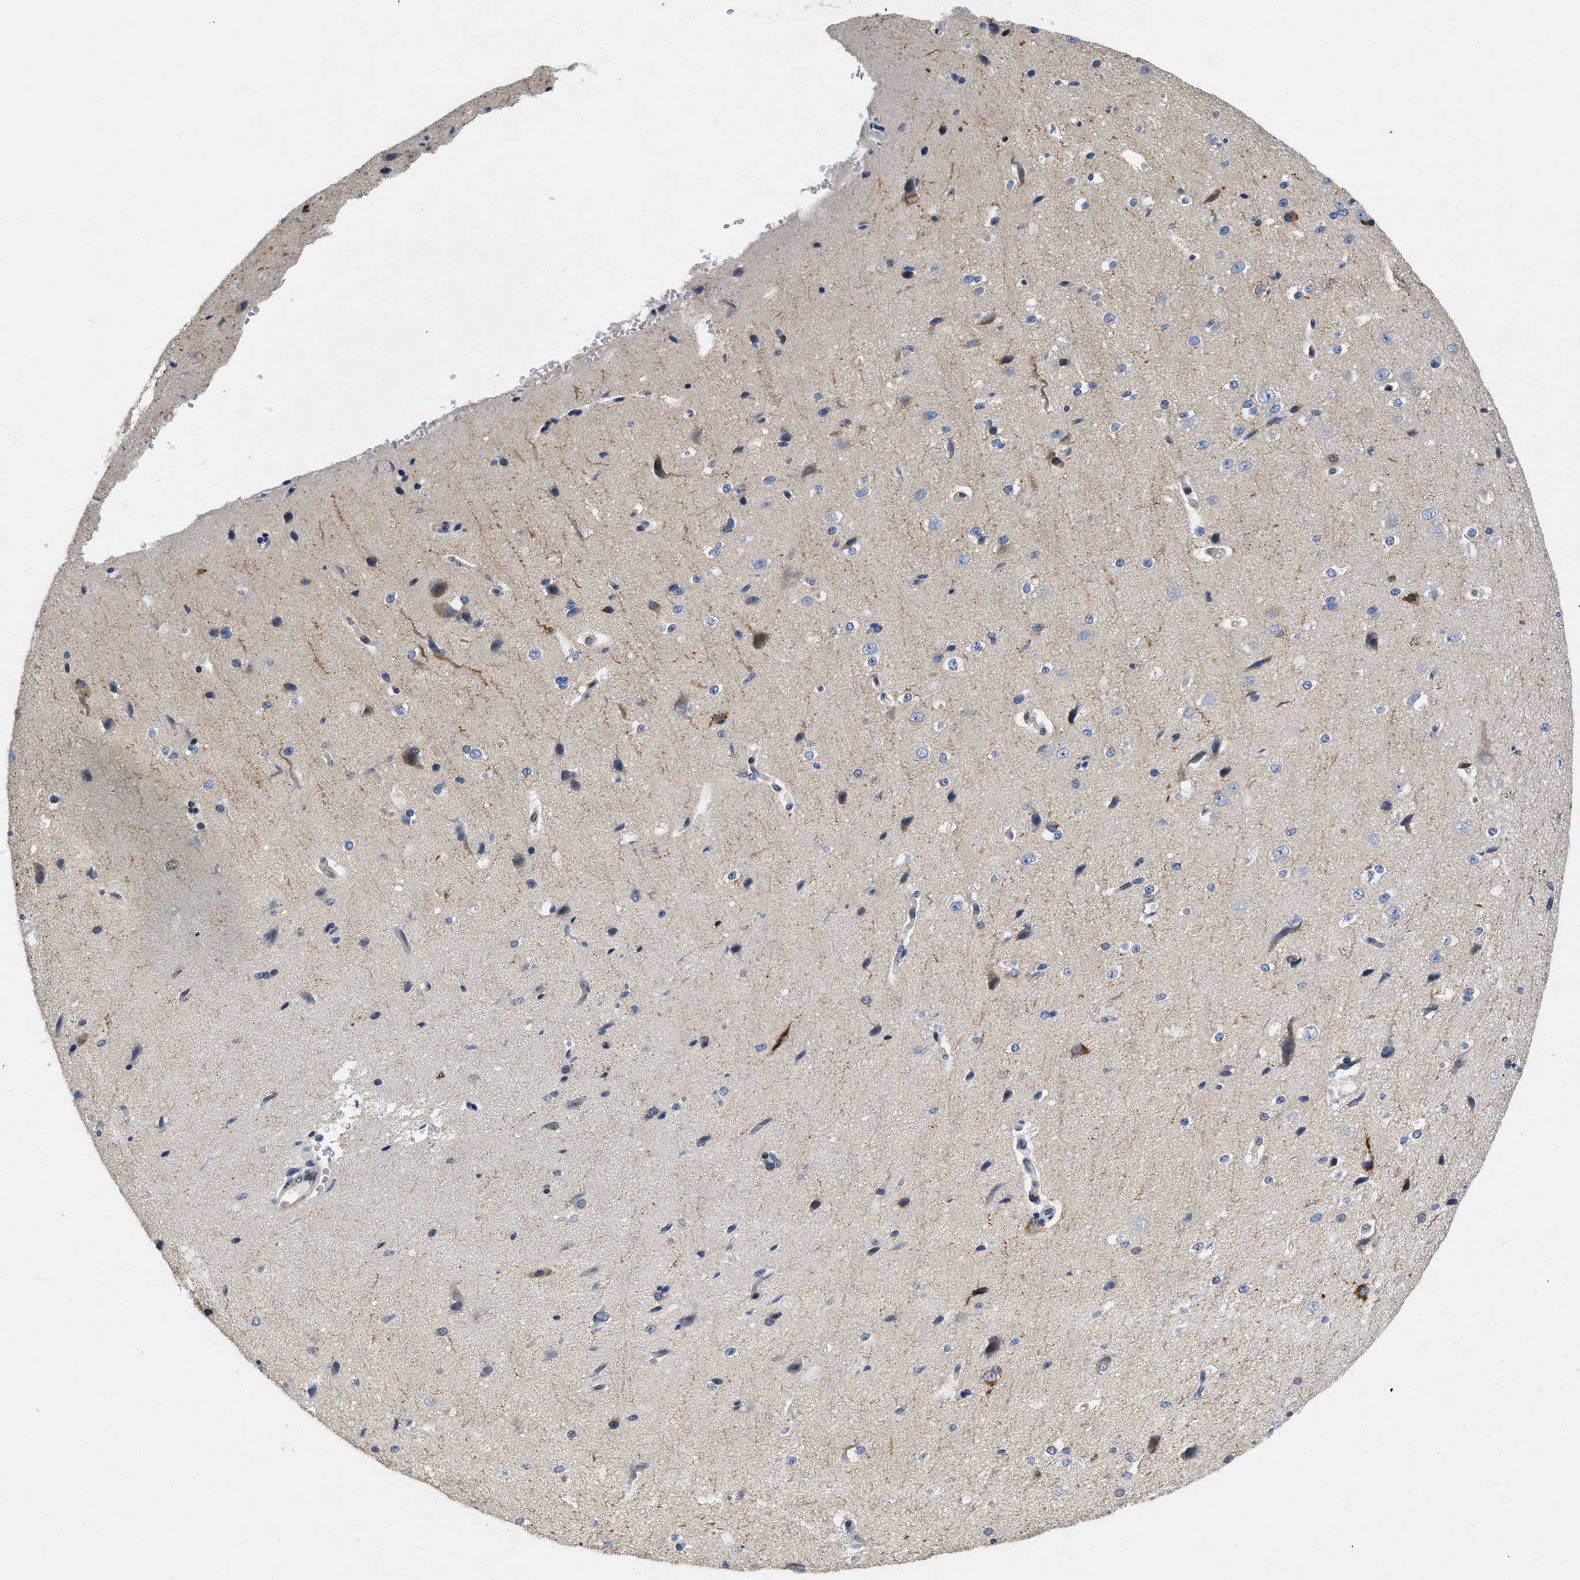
{"staining": {"intensity": "negative", "quantity": "none", "location": "none"}, "tissue": "cerebral cortex", "cell_type": "Endothelial cells", "image_type": "normal", "snomed": [{"axis": "morphology", "description": "Normal tissue, NOS"}, {"axis": "morphology", "description": "Developmental malformation"}, {"axis": "topography", "description": "Cerebral cortex"}], "caption": "Immunohistochemistry (IHC) of unremarkable cerebral cortex exhibits no expression in endothelial cells.", "gene": "VIP", "patient": {"sex": "female", "age": 30}}